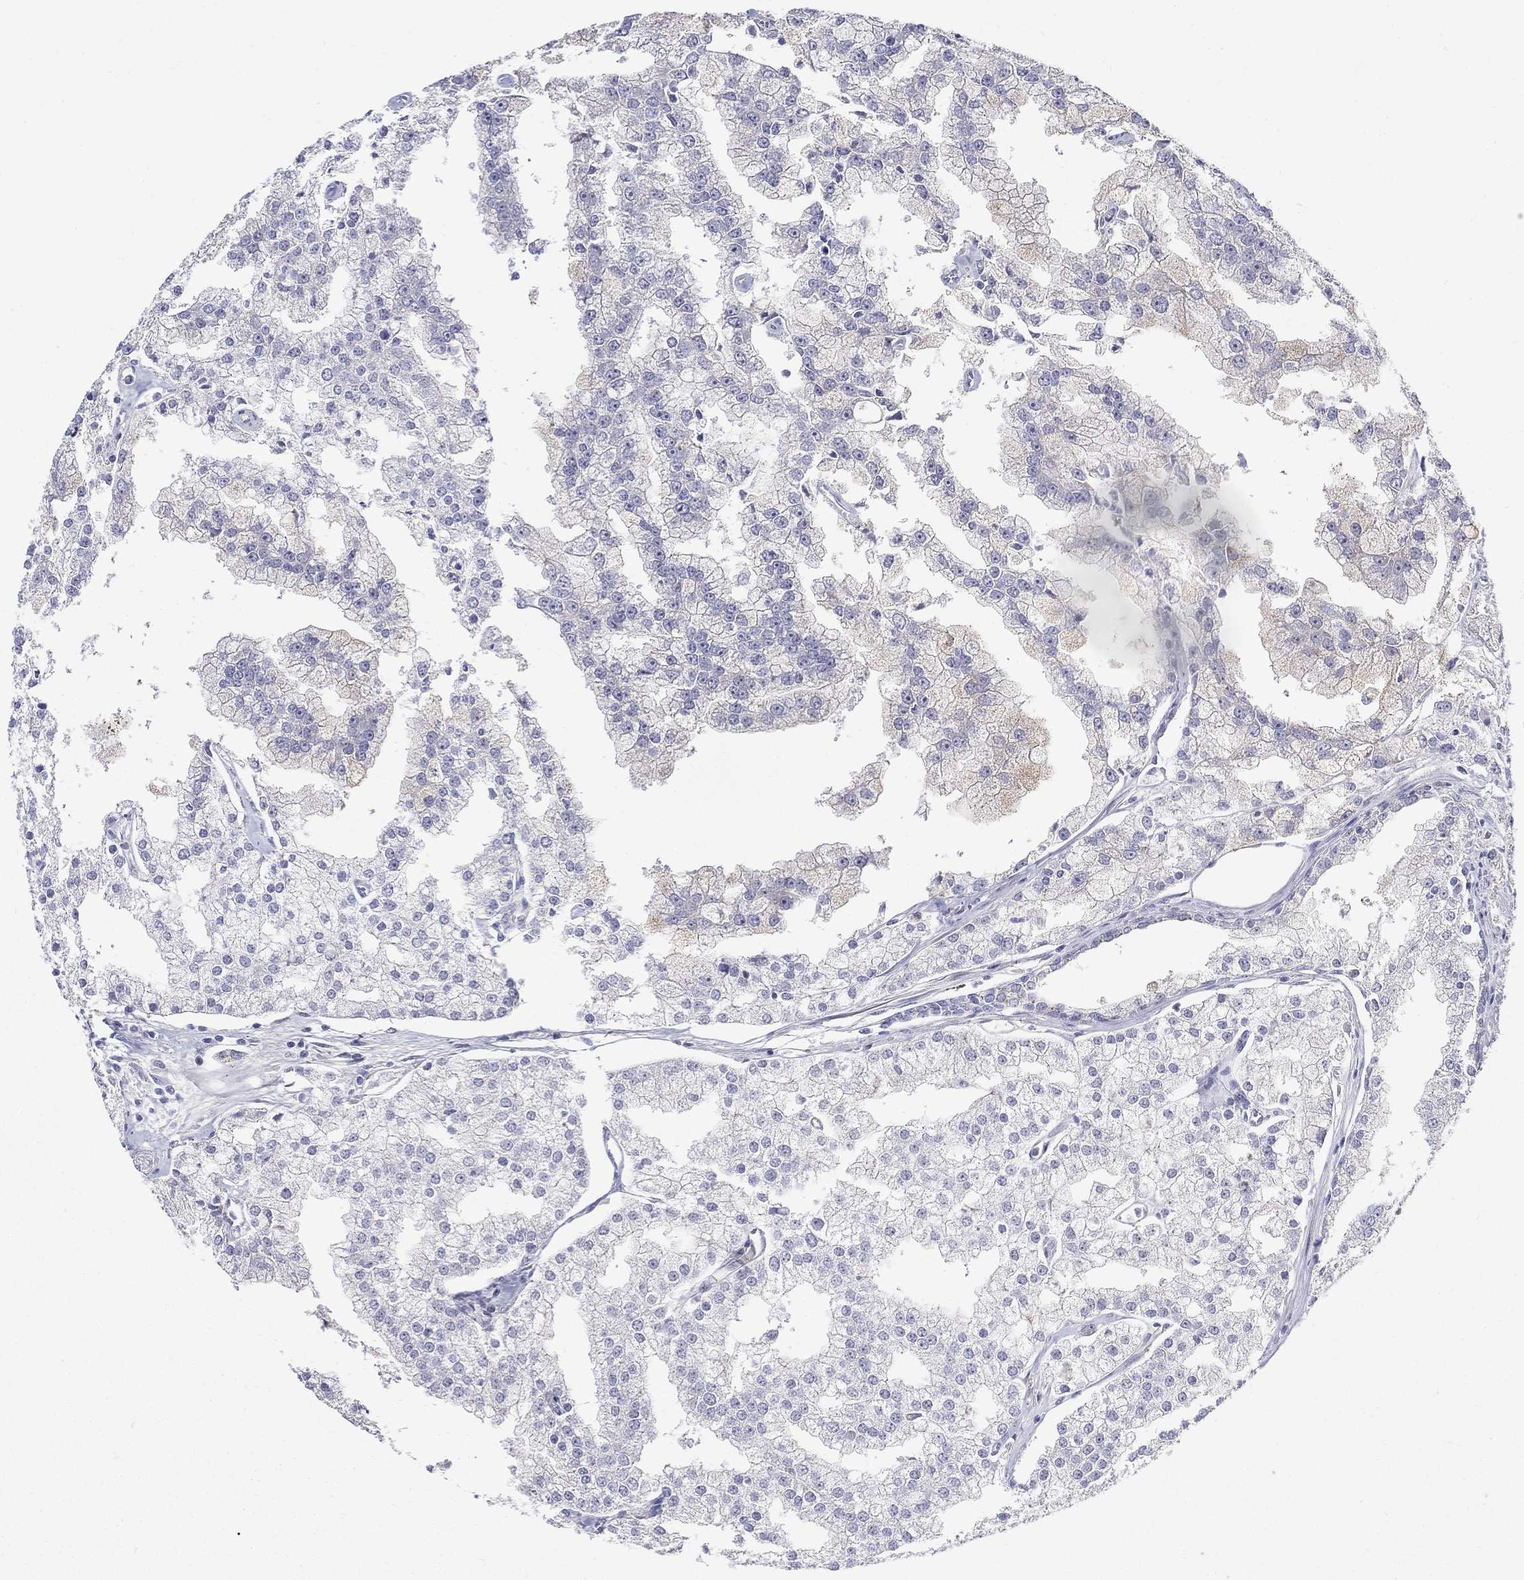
{"staining": {"intensity": "weak", "quantity": "25%-75%", "location": "cytoplasmic/membranous"}, "tissue": "prostate cancer", "cell_type": "Tumor cells", "image_type": "cancer", "snomed": [{"axis": "morphology", "description": "Adenocarcinoma, NOS"}, {"axis": "topography", "description": "Prostate"}], "caption": "This histopathology image reveals immunohistochemistry staining of prostate cancer (adenocarcinoma), with low weak cytoplasmic/membranous staining in approximately 25%-75% of tumor cells.", "gene": "QRFPR", "patient": {"sex": "male", "age": 70}}